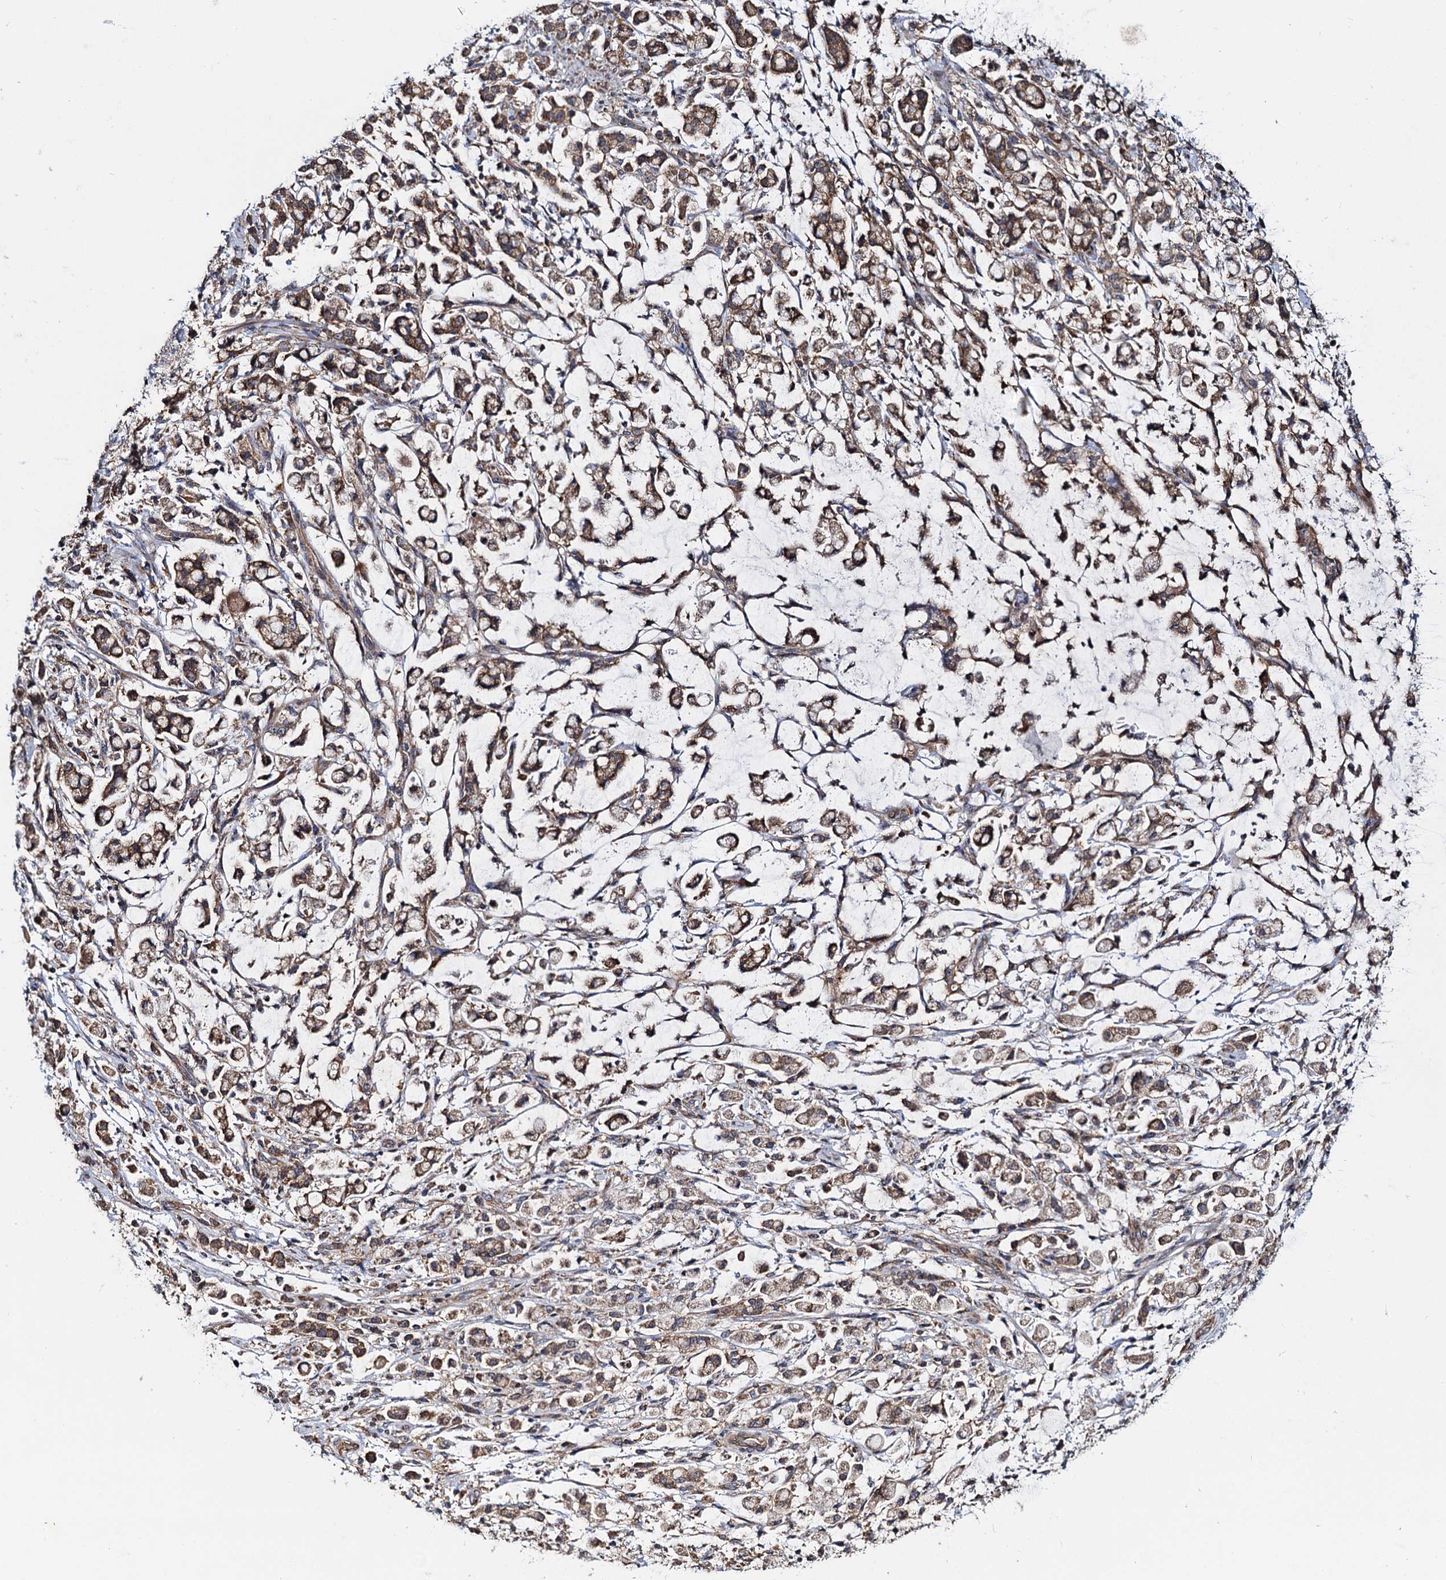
{"staining": {"intensity": "moderate", "quantity": ">75%", "location": "cytoplasmic/membranous"}, "tissue": "stomach cancer", "cell_type": "Tumor cells", "image_type": "cancer", "snomed": [{"axis": "morphology", "description": "Adenocarcinoma, NOS"}, {"axis": "topography", "description": "Stomach"}], "caption": "Moderate cytoplasmic/membranous protein staining is appreciated in approximately >75% of tumor cells in adenocarcinoma (stomach).", "gene": "CEP192", "patient": {"sex": "female", "age": 60}}